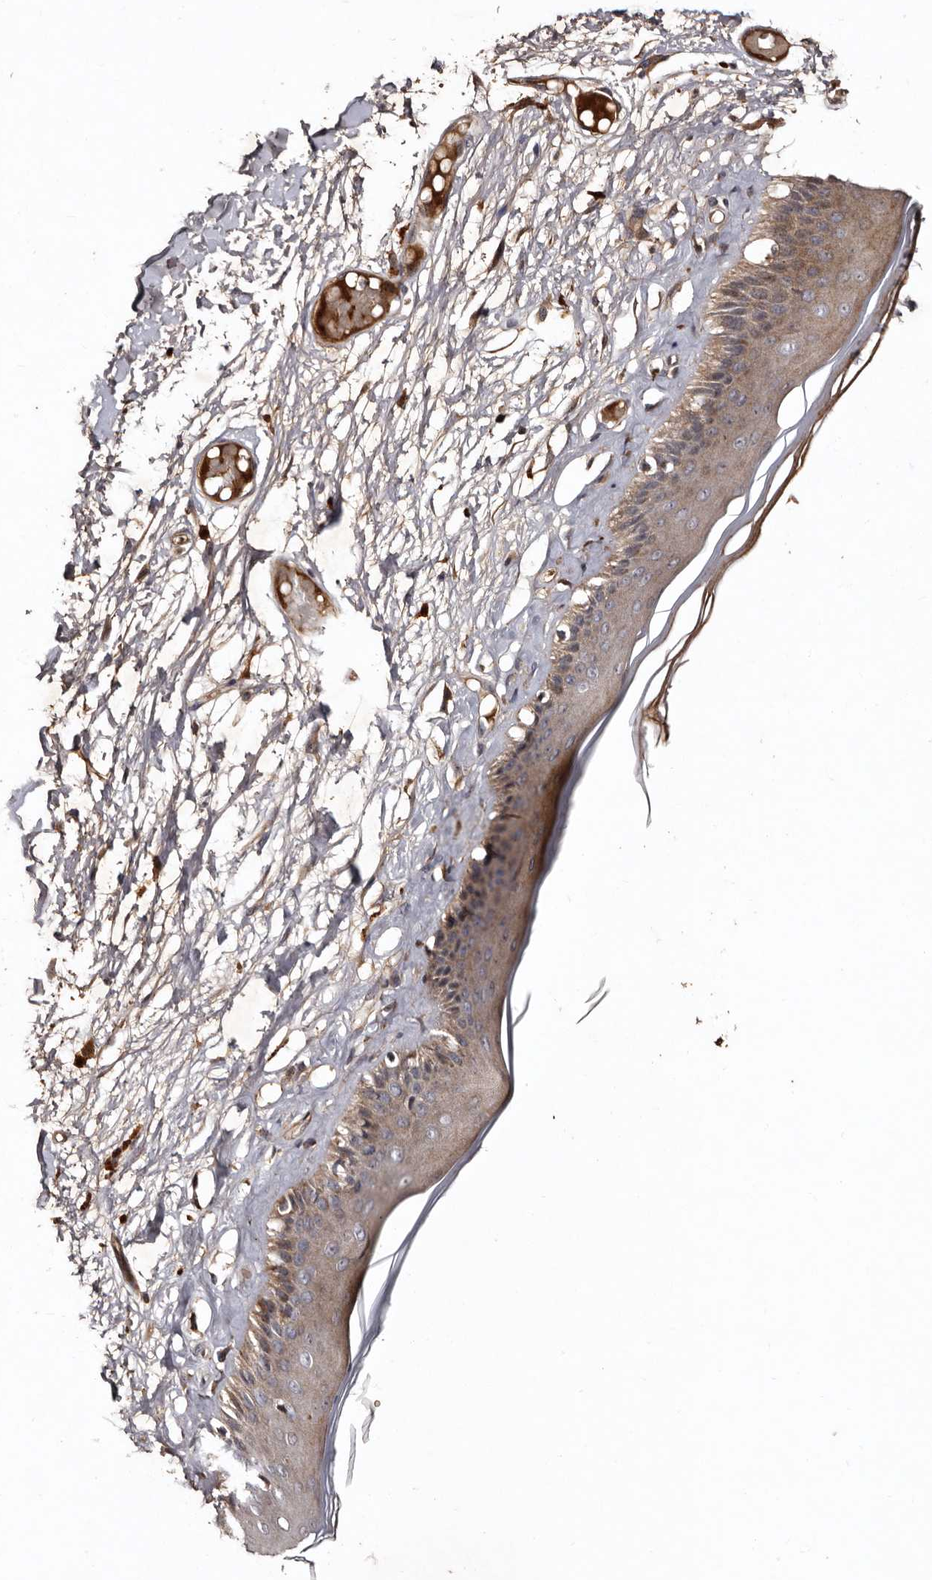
{"staining": {"intensity": "weak", "quantity": "<25%", "location": "cytoplasmic/membranous"}, "tissue": "skin", "cell_type": "Epidermal cells", "image_type": "normal", "snomed": [{"axis": "morphology", "description": "Normal tissue, NOS"}, {"axis": "topography", "description": "Vulva"}], "caption": "IHC image of benign skin: skin stained with DAB (3,3'-diaminobenzidine) demonstrates no significant protein expression in epidermal cells.", "gene": "PRKD3", "patient": {"sex": "female", "age": 73}}